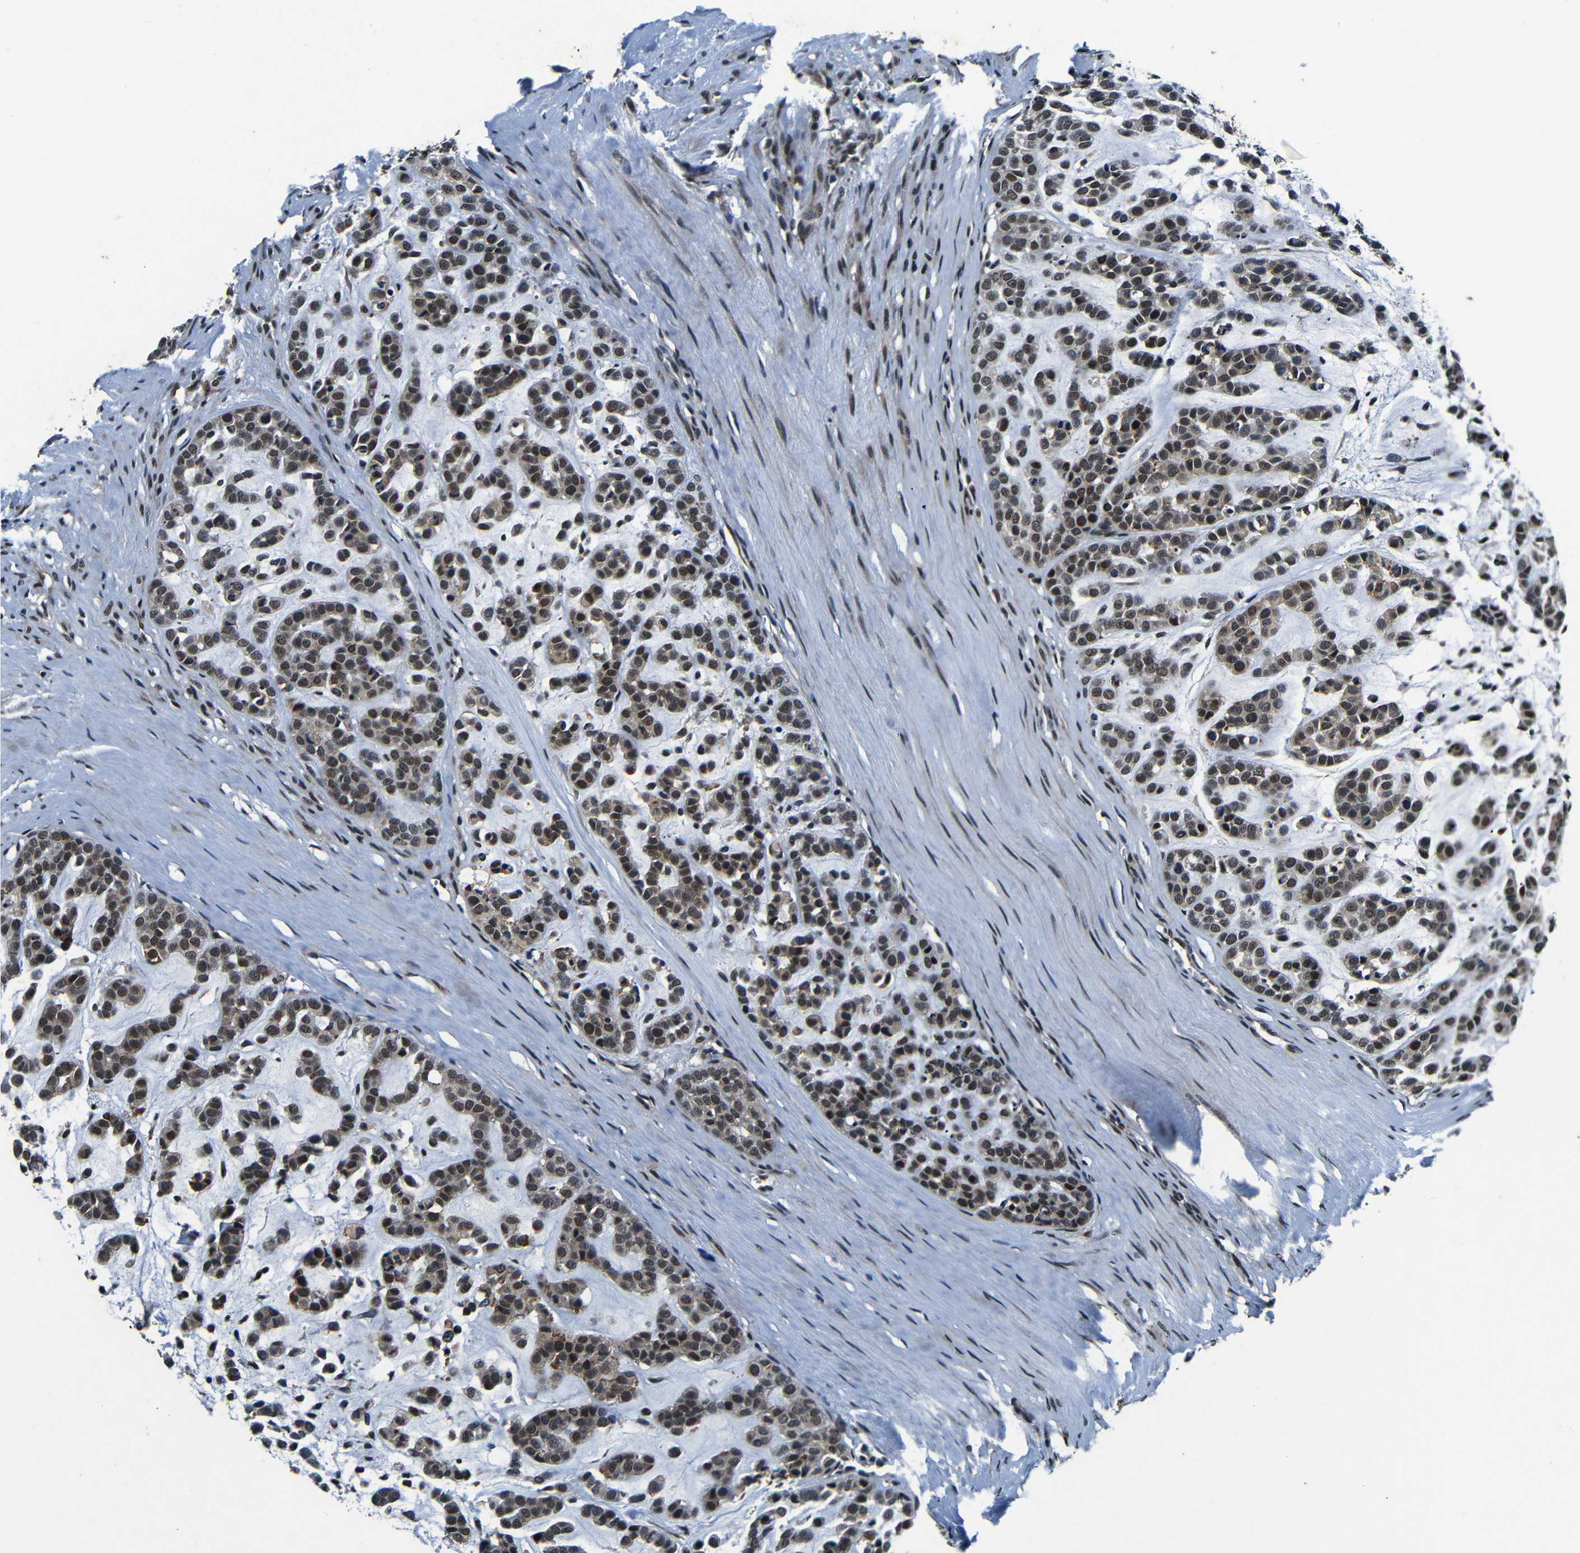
{"staining": {"intensity": "moderate", "quantity": ">75%", "location": "nuclear"}, "tissue": "head and neck cancer", "cell_type": "Tumor cells", "image_type": "cancer", "snomed": [{"axis": "morphology", "description": "Adenocarcinoma, NOS"}, {"axis": "morphology", "description": "Adenoma, NOS"}, {"axis": "topography", "description": "Head-Neck"}], "caption": "A high-resolution micrograph shows IHC staining of adenoma (head and neck), which reveals moderate nuclear staining in approximately >75% of tumor cells.", "gene": "FOXD4", "patient": {"sex": "female", "age": 55}}